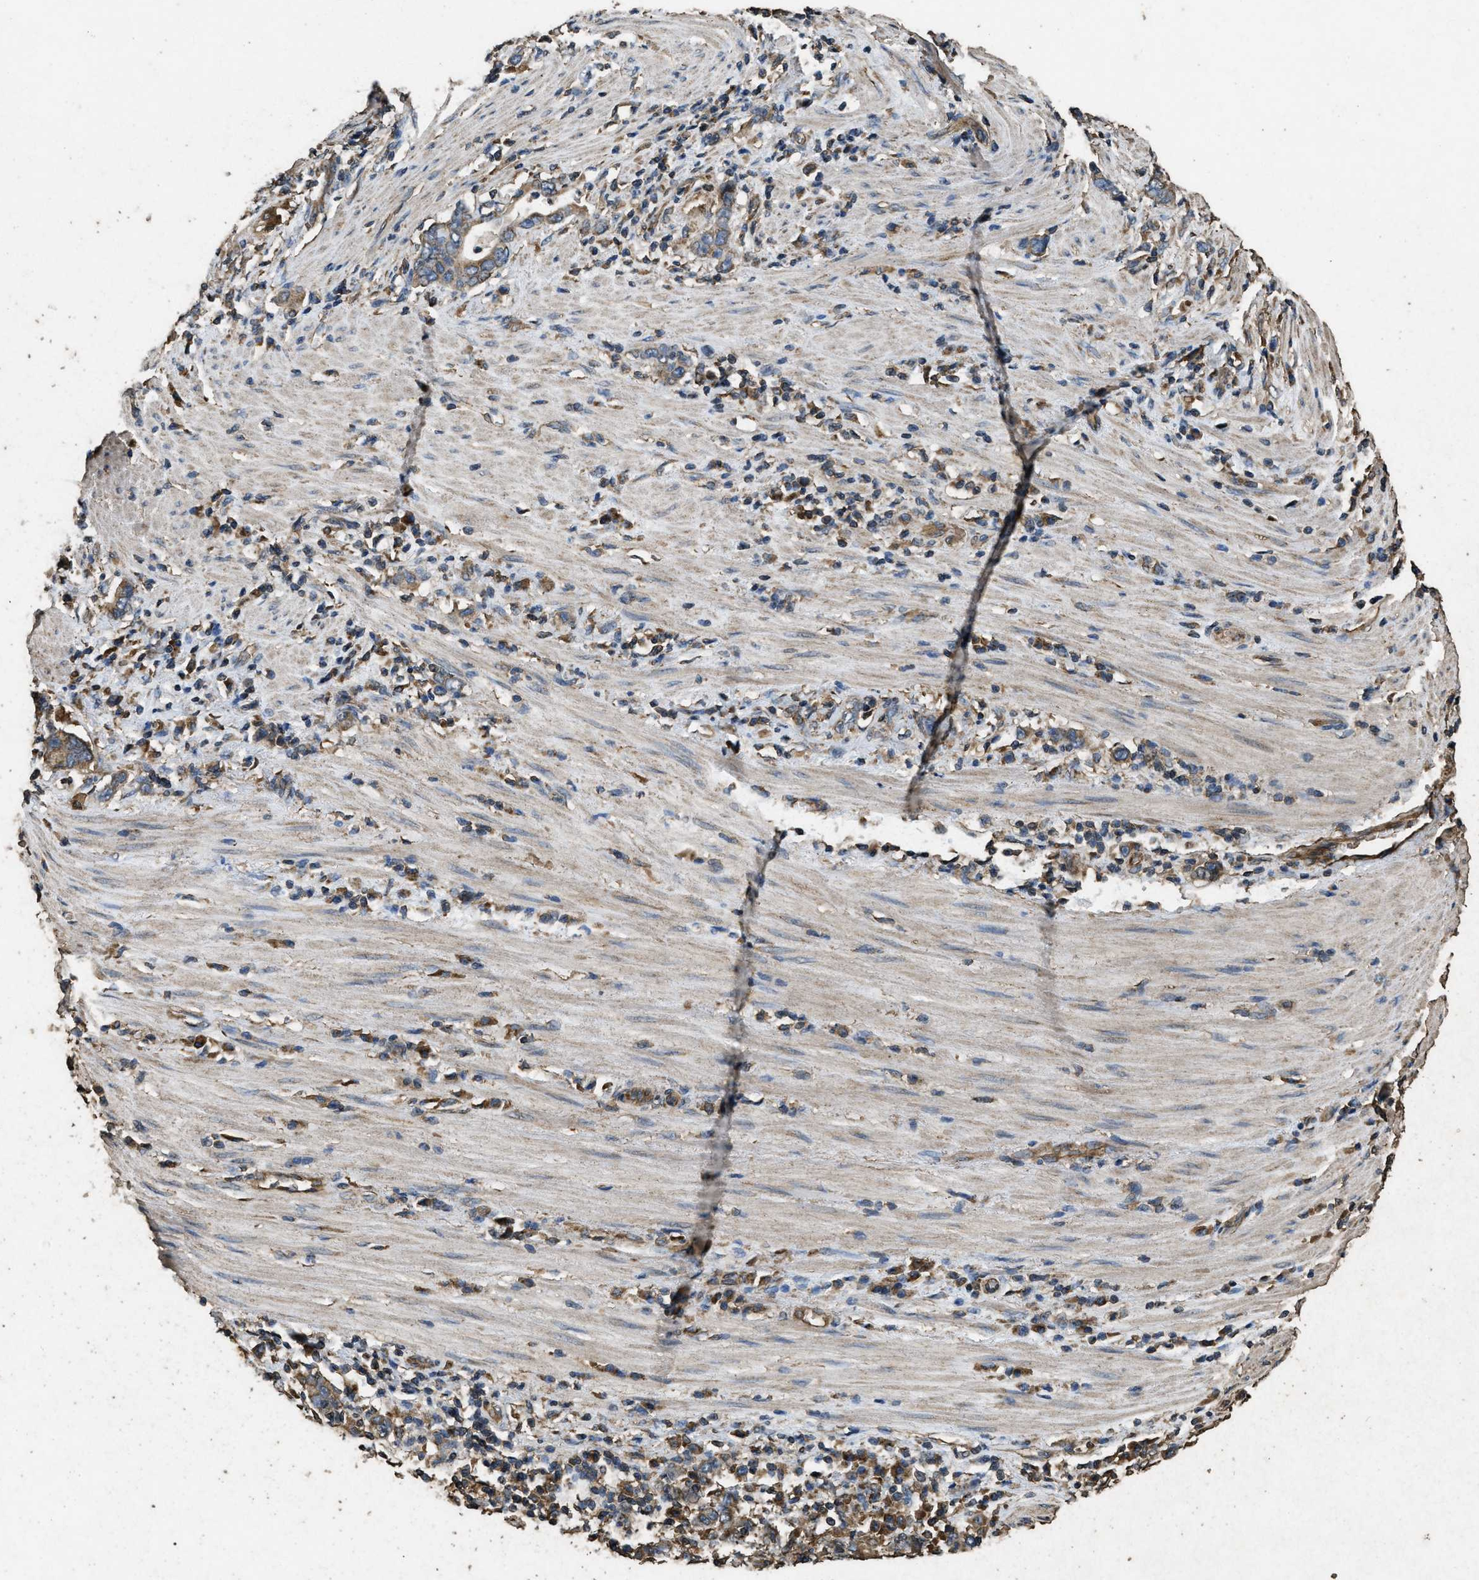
{"staining": {"intensity": "moderate", "quantity": ">75%", "location": "cytoplasmic/membranous"}, "tissue": "stomach cancer", "cell_type": "Tumor cells", "image_type": "cancer", "snomed": [{"axis": "morphology", "description": "Adenocarcinoma, NOS"}, {"axis": "topography", "description": "Stomach, lower"}], "caption": "Stomach cancer stained with a protein marker demonstrates moderate staining in tumor cells.", "gene": "CYRIA", "patient": {"sex": "female", "age": 72}}